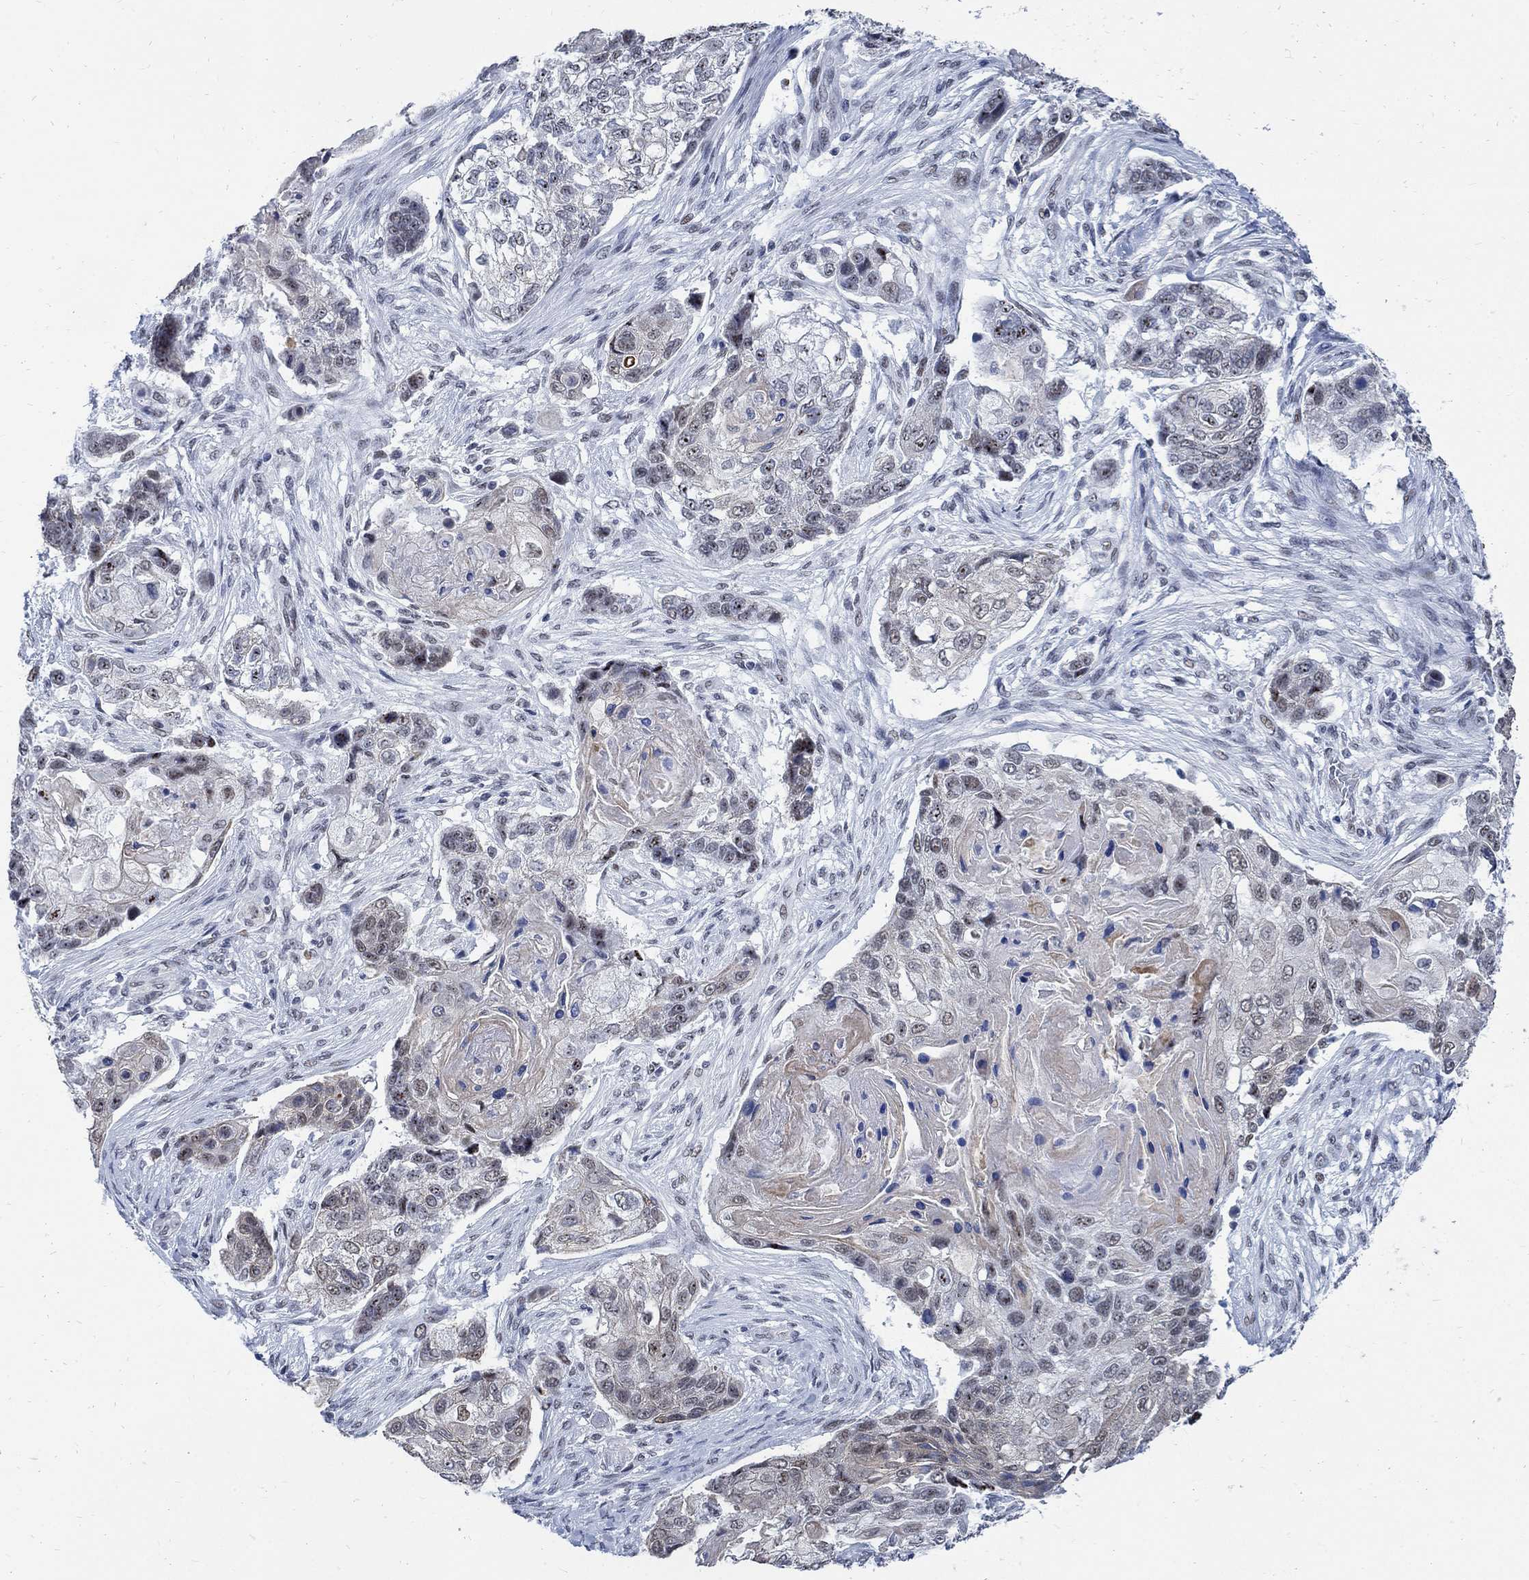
{"staining": {"intensity": "weak", "quantity": "<25%", "location": "cytoplasmic/membranous,nuclear"}, "tissue": "lung cancer", "cell_type": "Tumor cells", "image_type": "cancer", "snomed": [{"axis": "morphology", "description": "Normal tissue, NOS"}, {"axis": "morphology", "description": "Squamous cell carcinoma, NOS"}, {"axis": "topography", "description": "Bronchus"}, {"axis": "topography", "description": "Lung"}], "caption": "Image shows no protein staining in tumor cells of squamous cell carcinoma (lung) tissue.", "gene": "DLK1", "patient": {"sex": "male", "age": 69}}